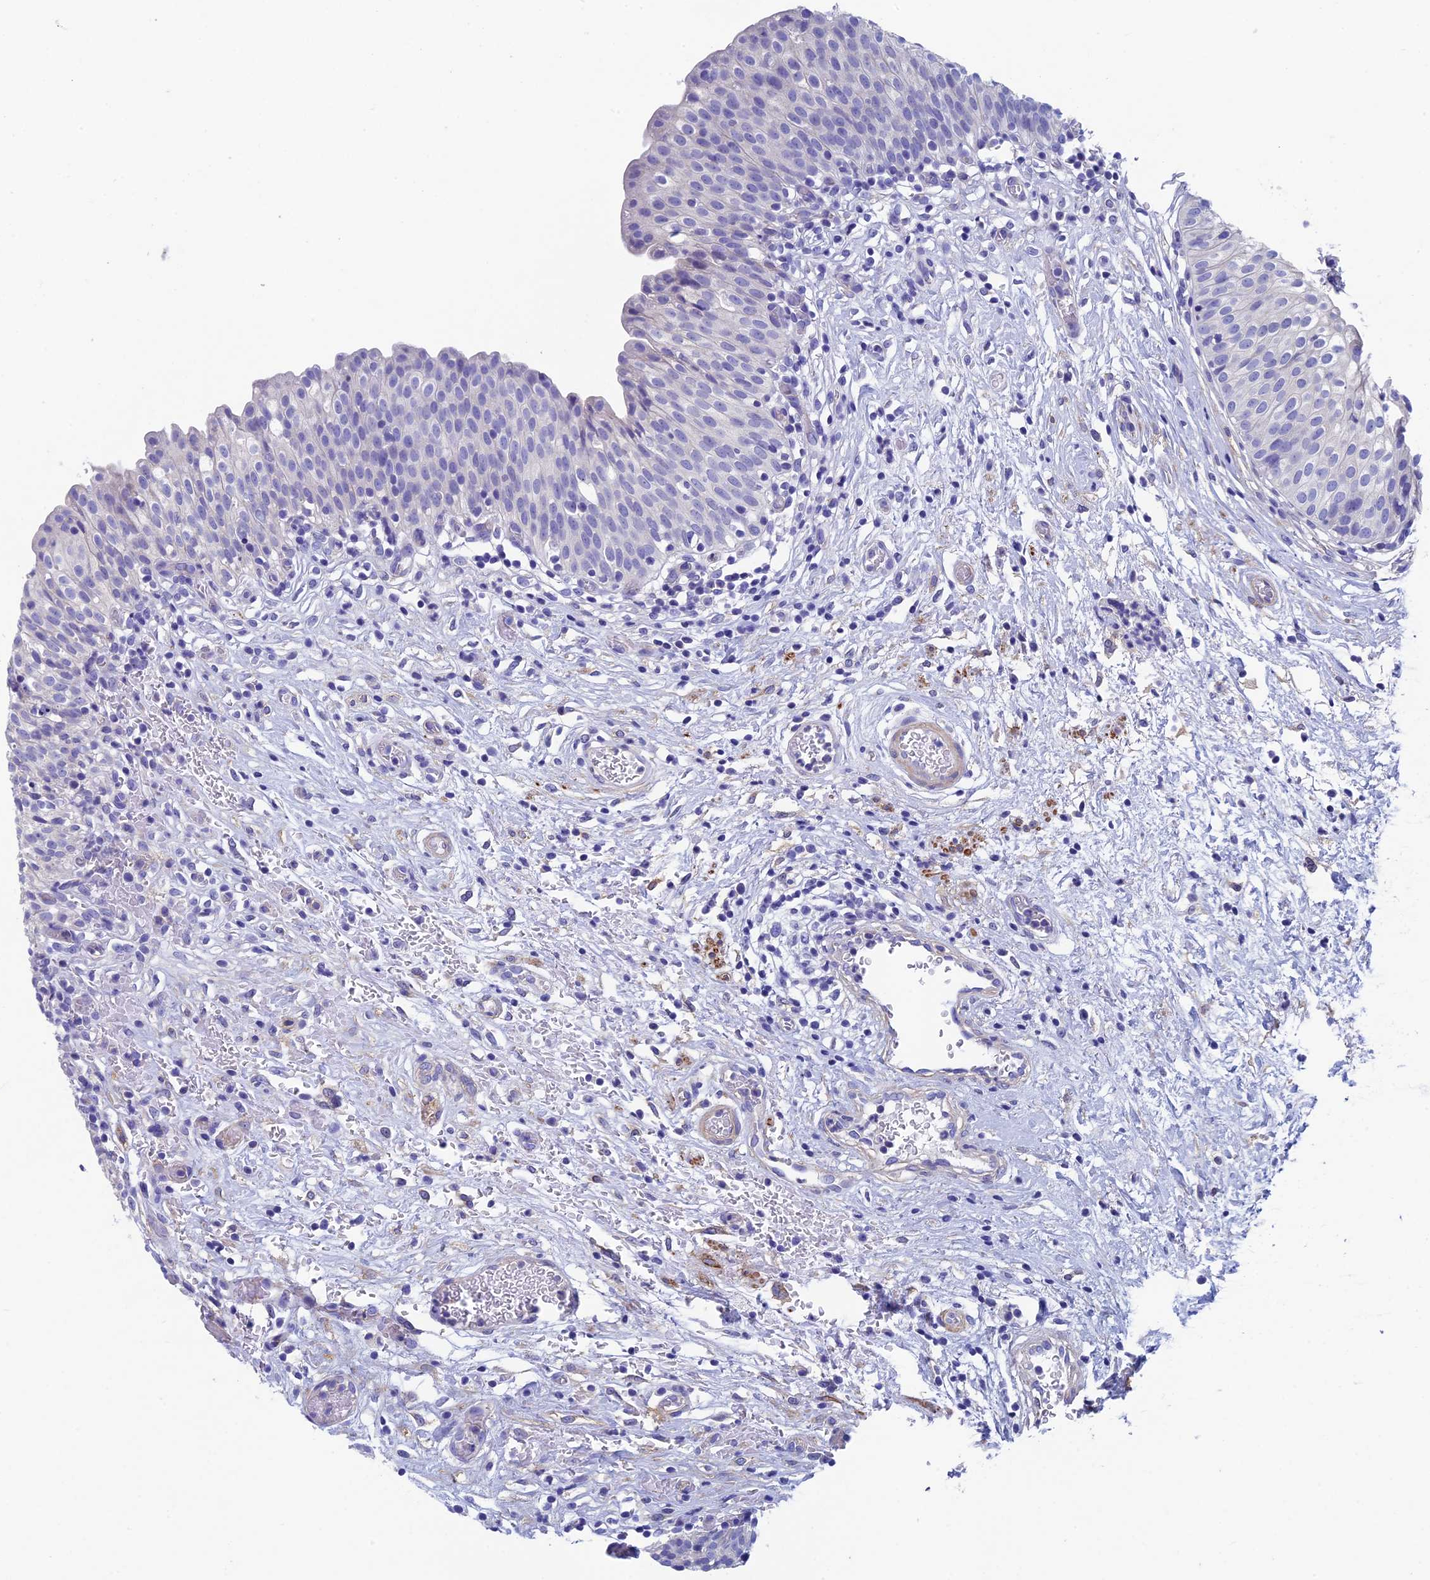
{"staining": {"intensity": "negative", "quantity": "none", "location": "none"}, "tissue": "urinary bladder", "cell_type": "Urothelial cells", "image_type": "normal", "snomed": [{"axis": "morphology", "description": "Normal tissue, NOS"}, {"axis": "topography", "description": "Urinary bladder"}], "caption": "IHC of benign urinary bladder displays no staining in urothelial cells.", "gene": "ADH7", "patient": {"sex": "male", "age": 55}}